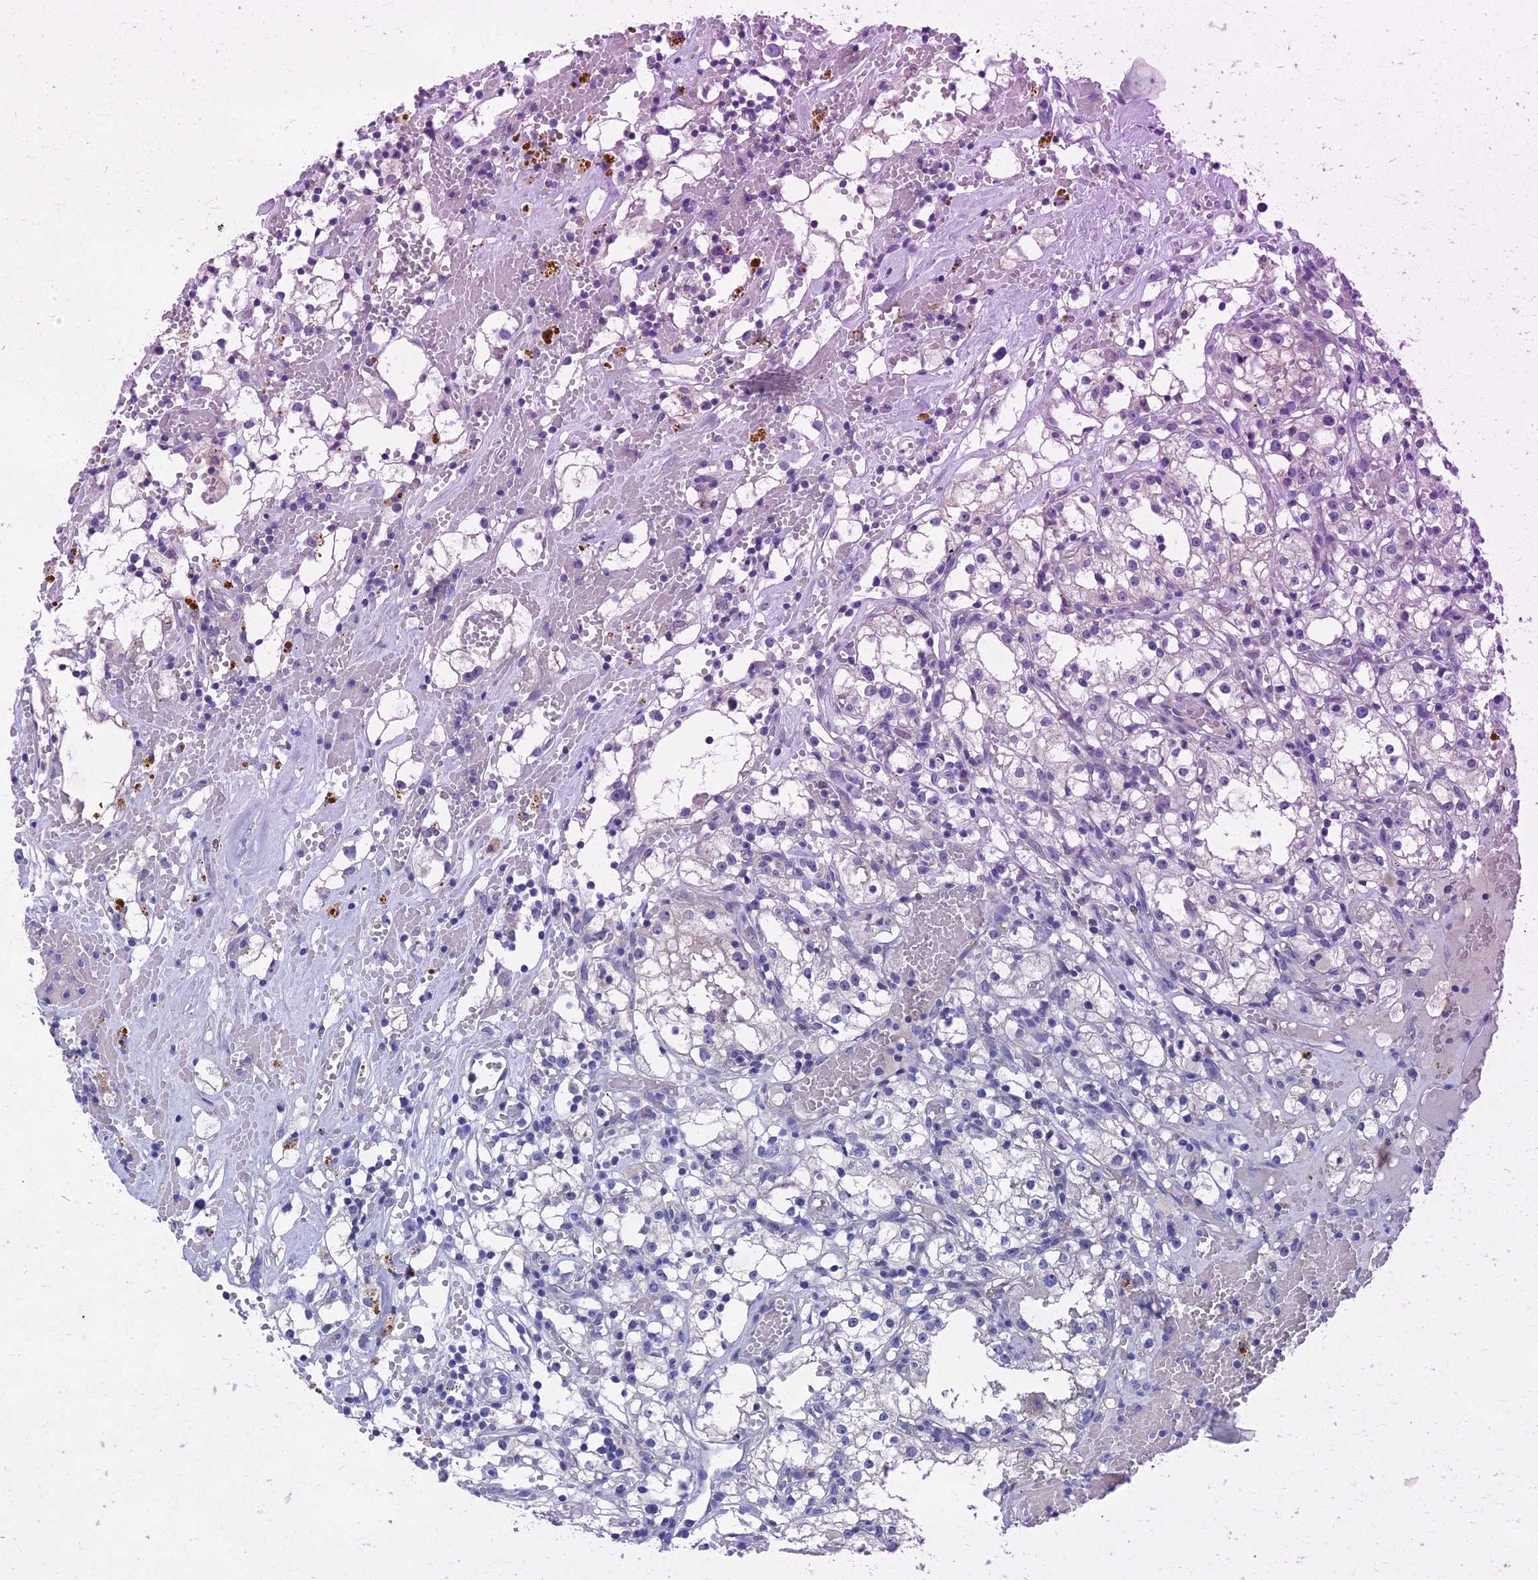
{"staining": {"intensity": "negative", "quantity": "none", "location": "none"}, "tissue": "renal cancer", "cell_type": "Tumor cells", "image_type": "cancer", "snomed": [{"axis": "morphology", "description": "Adenocarcinoma, NOS"}, {"axis": "topography", "description": "Kidney"}], "caption": "Human renal adenocarcinoma stained for a protein using immunohistochemistry demonstrates no positivity in tumor cells.", "gene": "HIGD1A", "patient": {"sex": "male", "age": 56}}